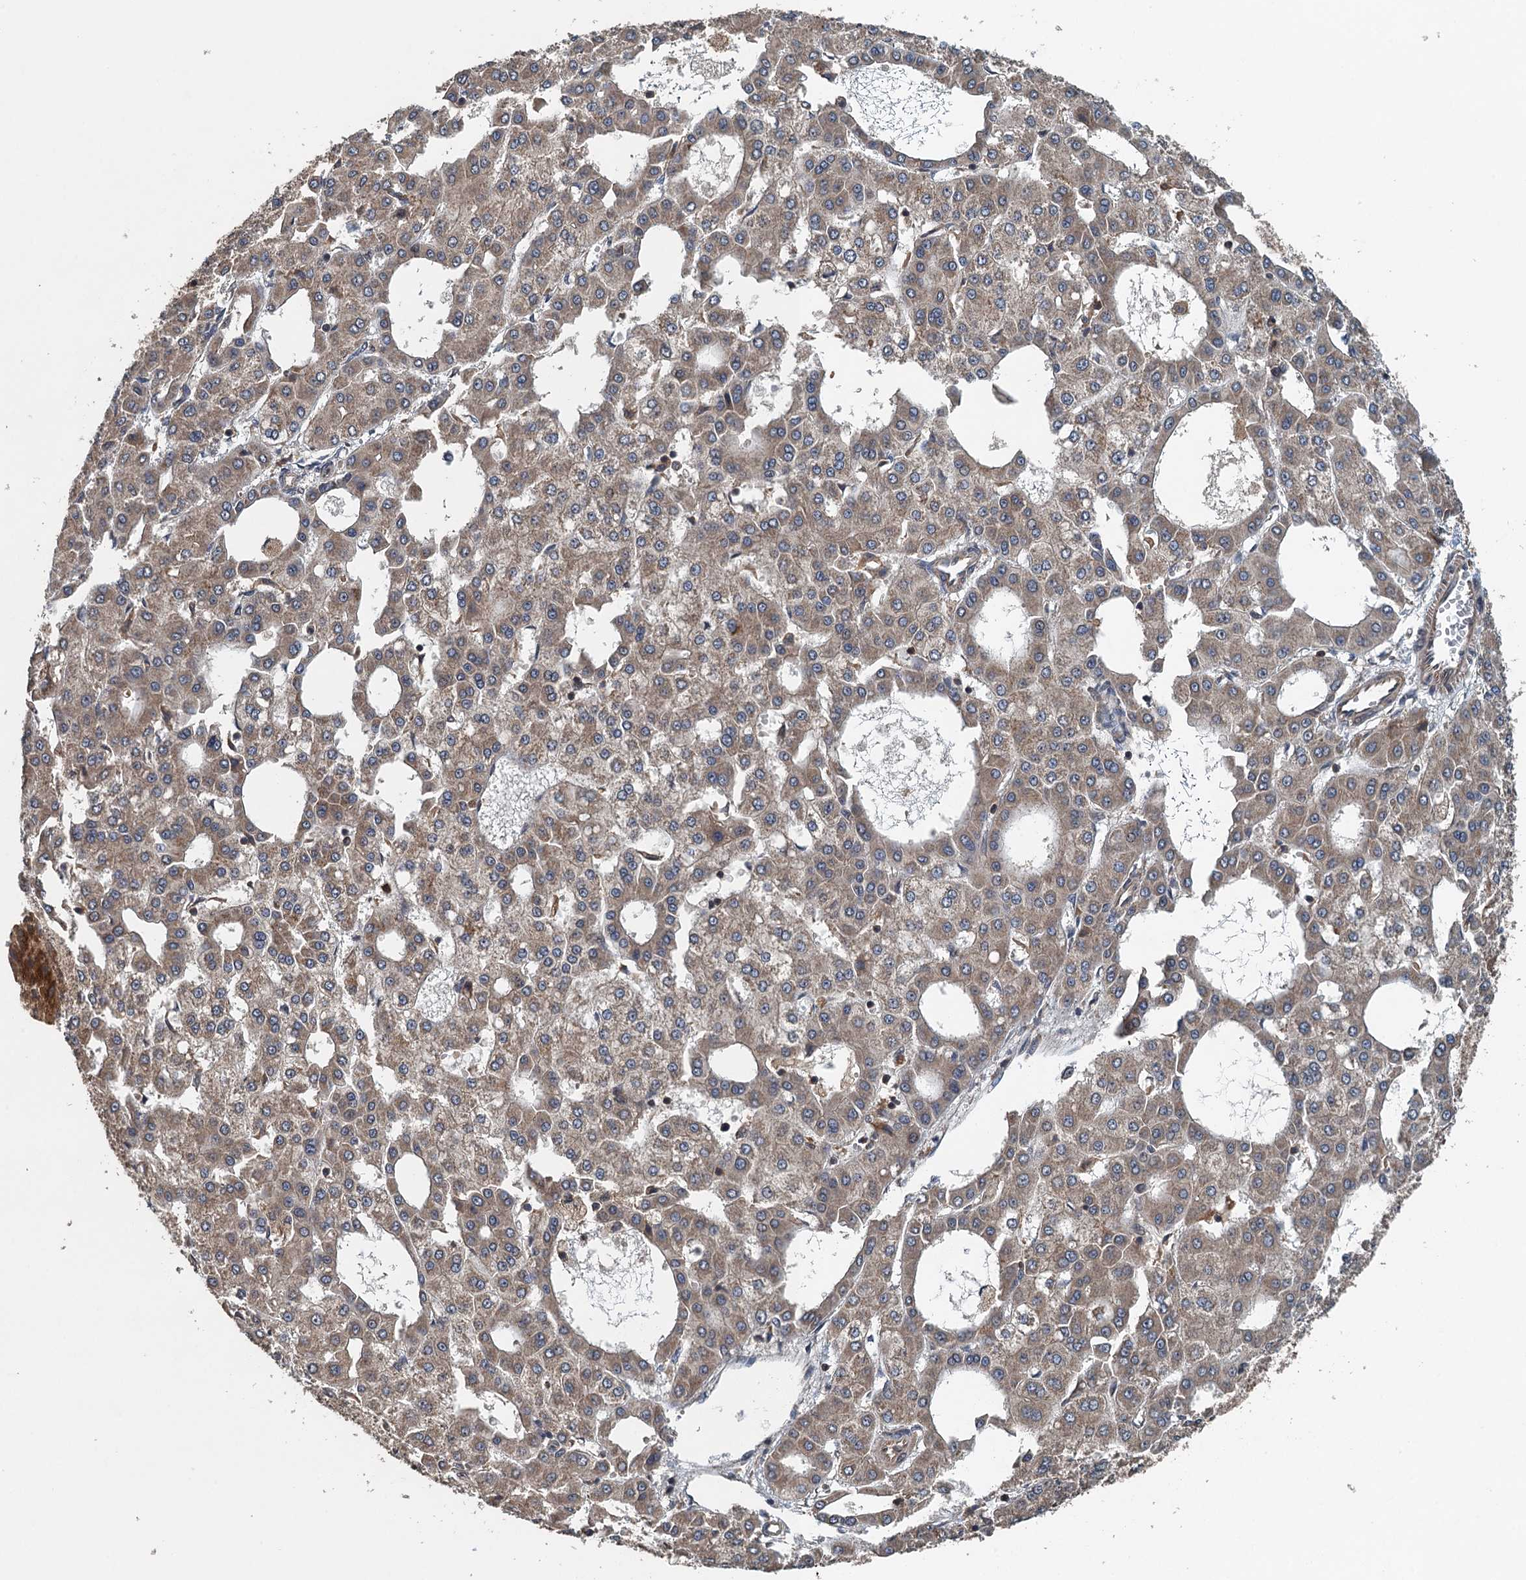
{"staining": {"intensity": "weak", "quantity": ">75%", "location": "cytoplasmic/membranous"}, "tissue": "liver cancer", "cell_type": "Tumor cells", "image_type": "cancer", "snomed": [{"axis": "morphology", "description": "Carcinoma, Hepatocellular, NOS"}, {"axis": "topography", "description": "Liver"}], "caption": "Weak cytoplasmic/membranous positivity is seen in approximately >75% of tumor cells in liver cancer (hepatocellular carcinoma).", "gene": "BORCS5", "patient": {"sex": "male", "age": 47}}